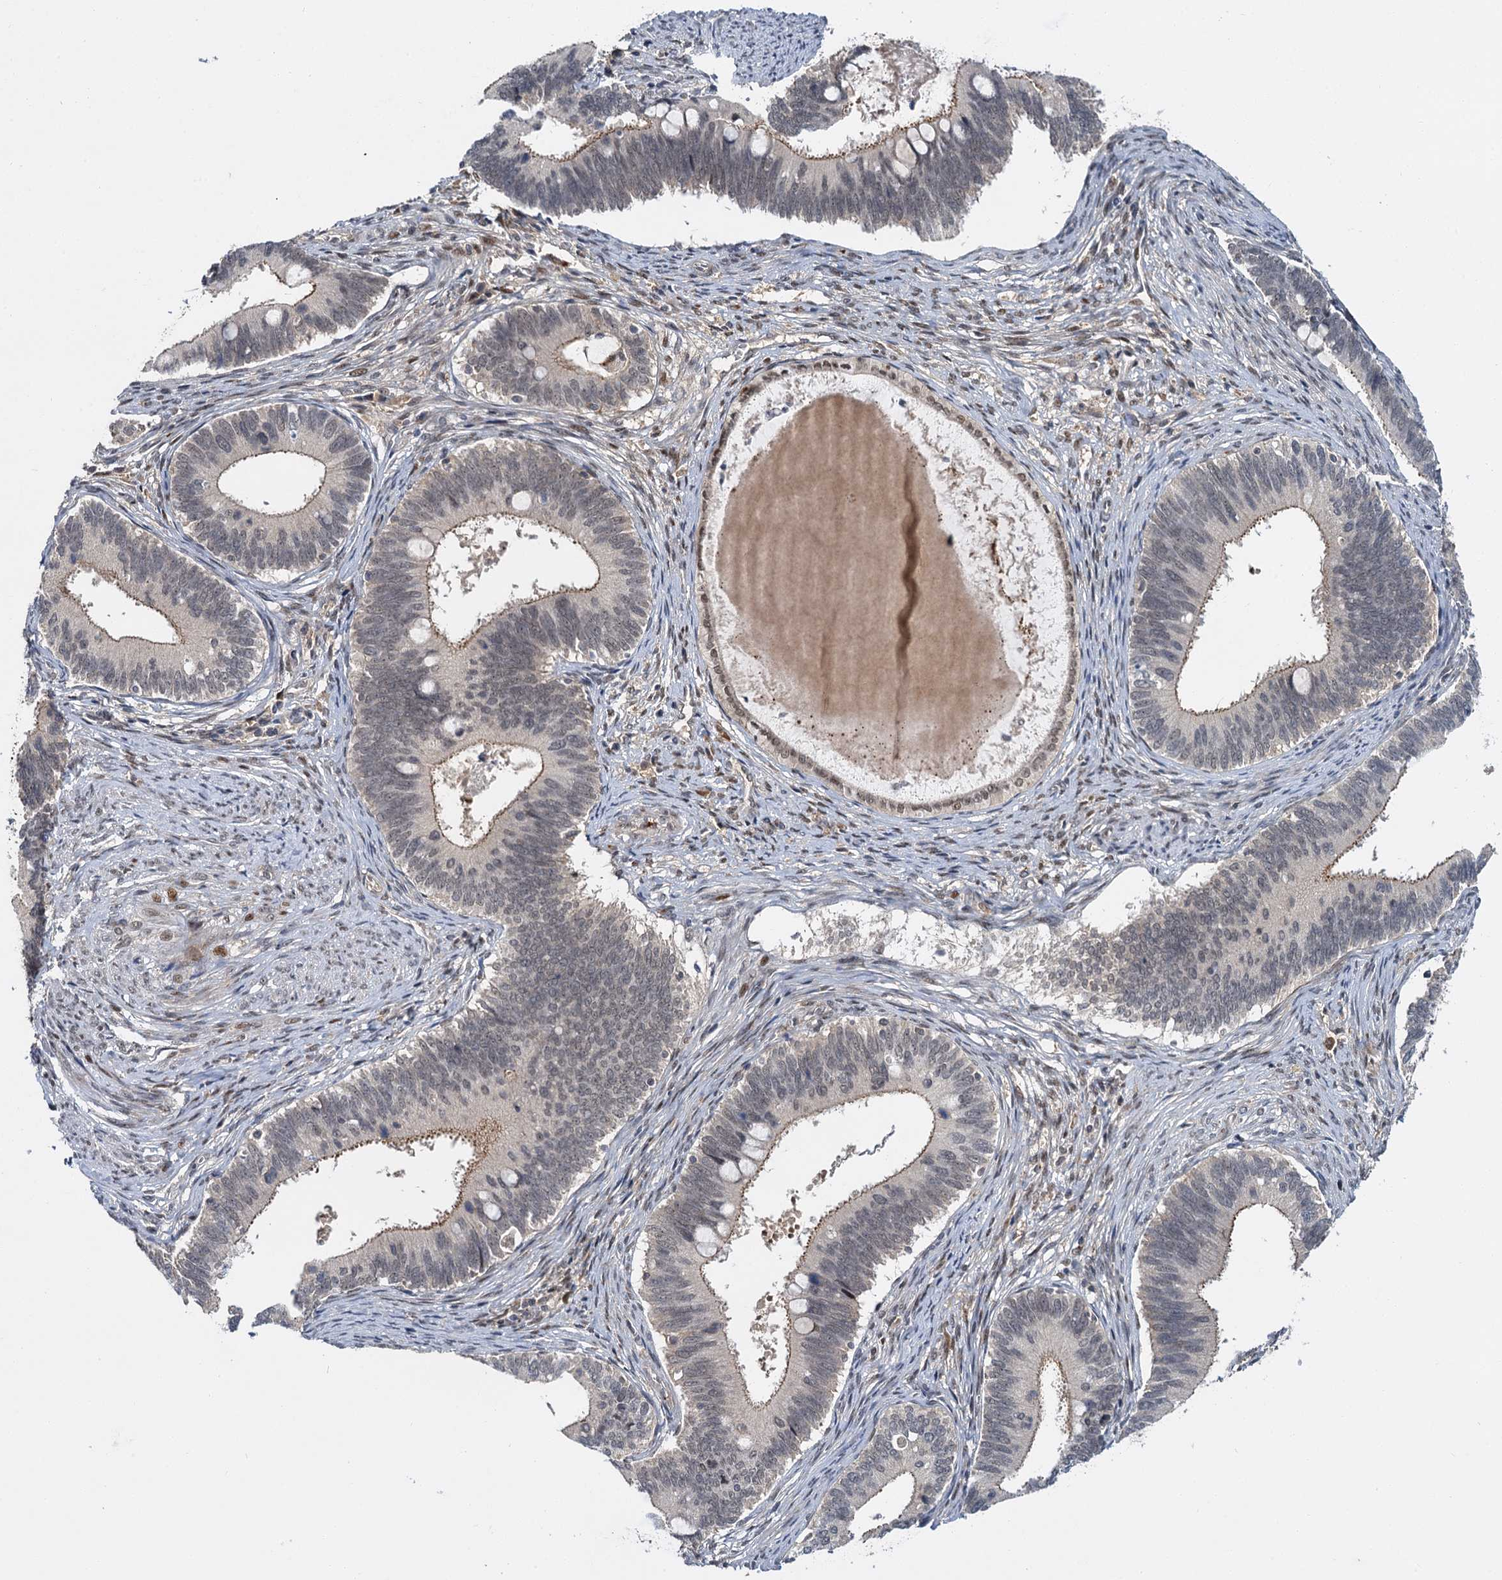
{"staining": {"intensity": "weak", "quantity": "25%-75%", "location": "cytoplasmic/membranous,nuclear"}, "tissue": "cervical cancer", "cell_type": "Tumor cells", "image_type": "cancer", "snomed": [{"axis": "morphology", "description": "Adenocarcinoma, NOS"}, {"axis": "topography", "description": "Cervix"}], "caption": "A brown stain labels weak cytoplasmic/membranous and nuclear positivity of a protein in adenocarcinoma (cervical) tumor cells. Using DAB (3,3'-diaminobenzidine) (brown) and hematoxylin (blue) stains, captured at high magnification using brightfield microscopy.", "gene": "MBD6", "patient": {"sex": "female", "age": 42}}